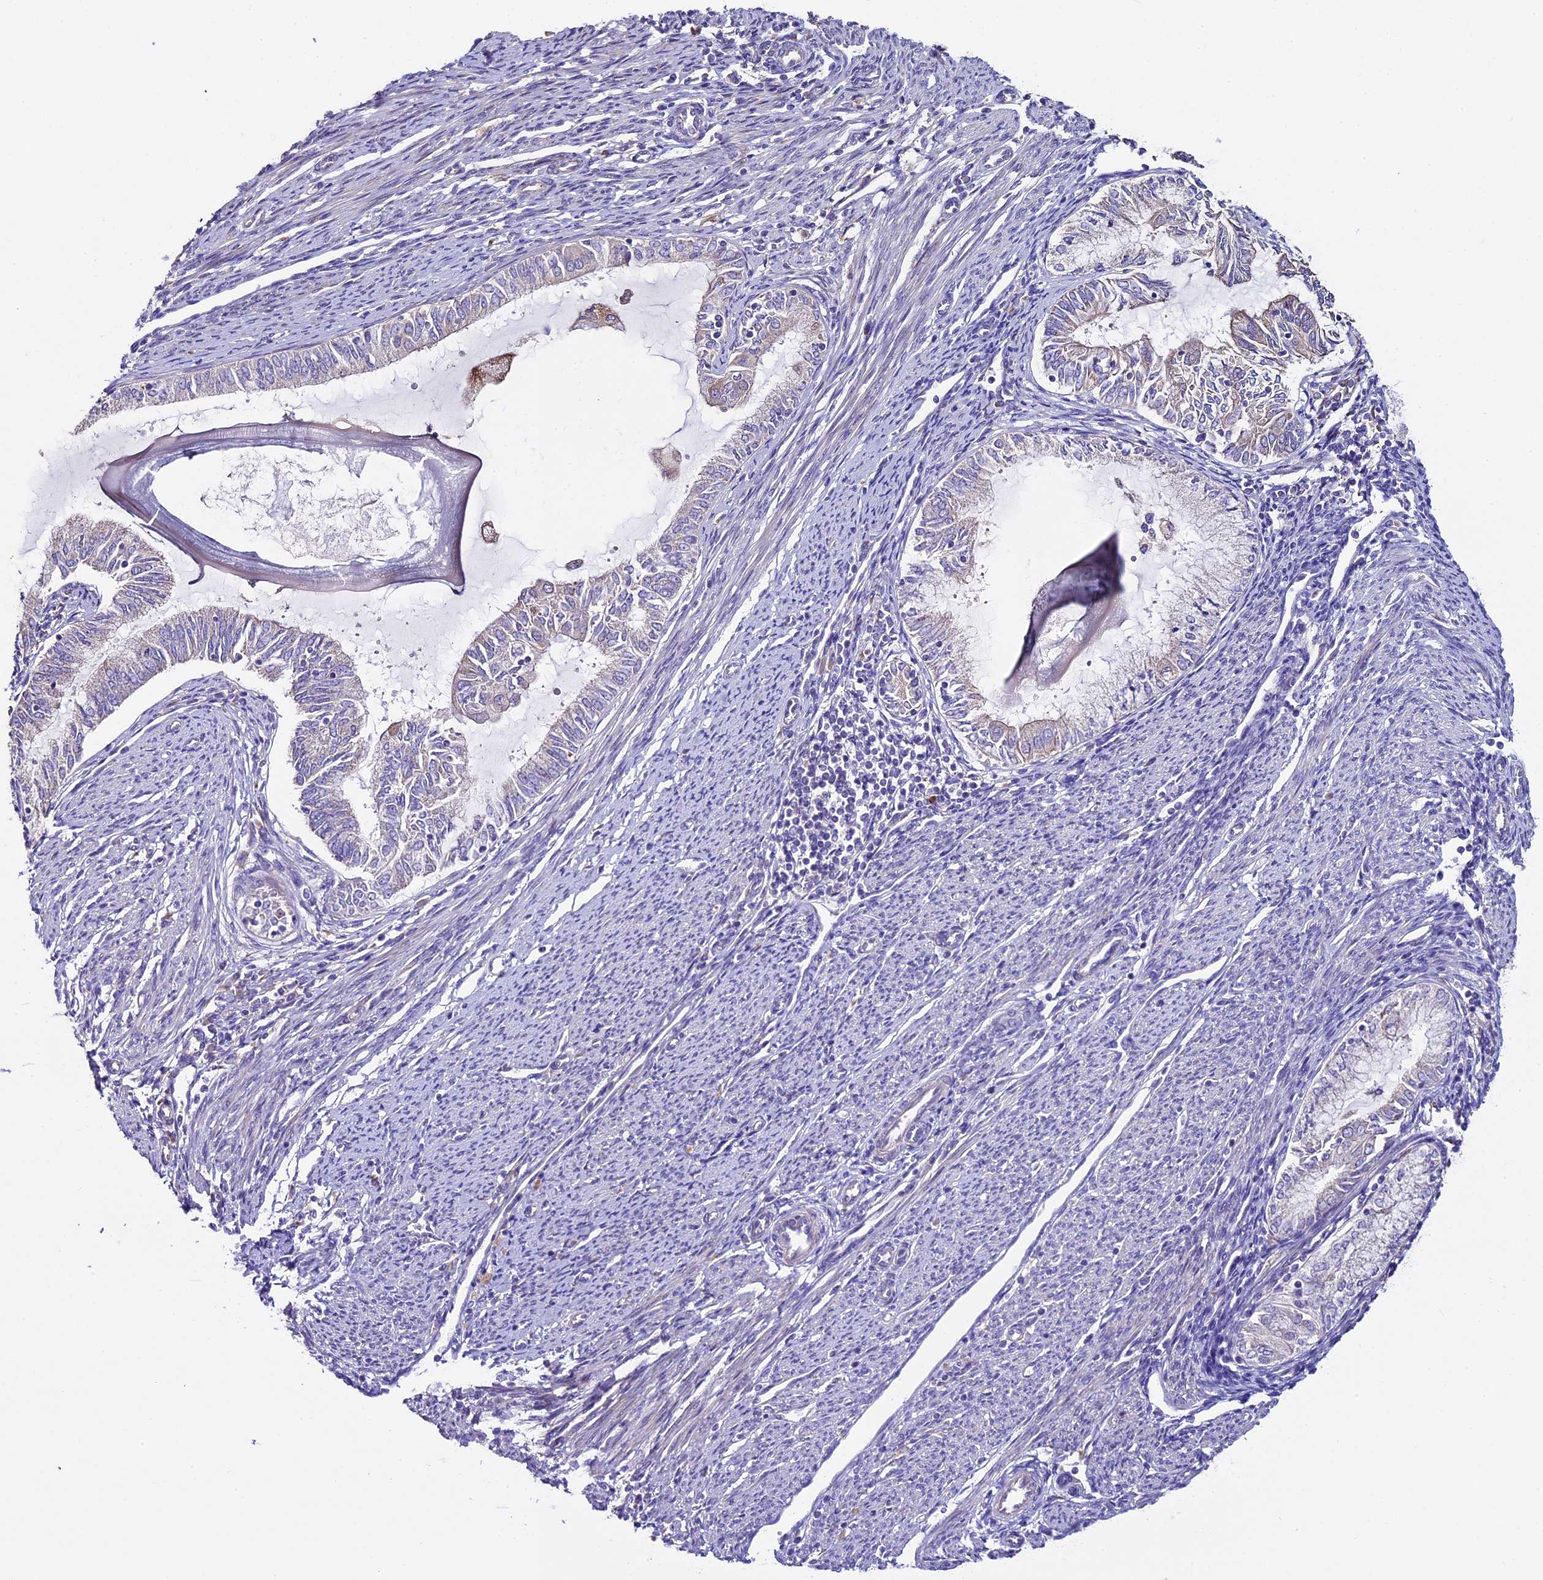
{"staining": {"intensity": "negative", "quantity": "none", "location": "none"}, "tissue": "endometrial cancer", "cell_type": "Tumor cells", "image_type": "cancer", "snomed": [{"axis": "morphology", "description": "Adenocarcinoma, NOS"}, {"axis": "topography", "description": "Endometrium"}], "caption": "The immunohistochemistry (IHC) micrograph has no significant positivity in tumor cells of endometrial cancer (adenocarcinoma) tissue.", "gene": "SPIRE1", "patient": {"sex": "female", "age": 79}}